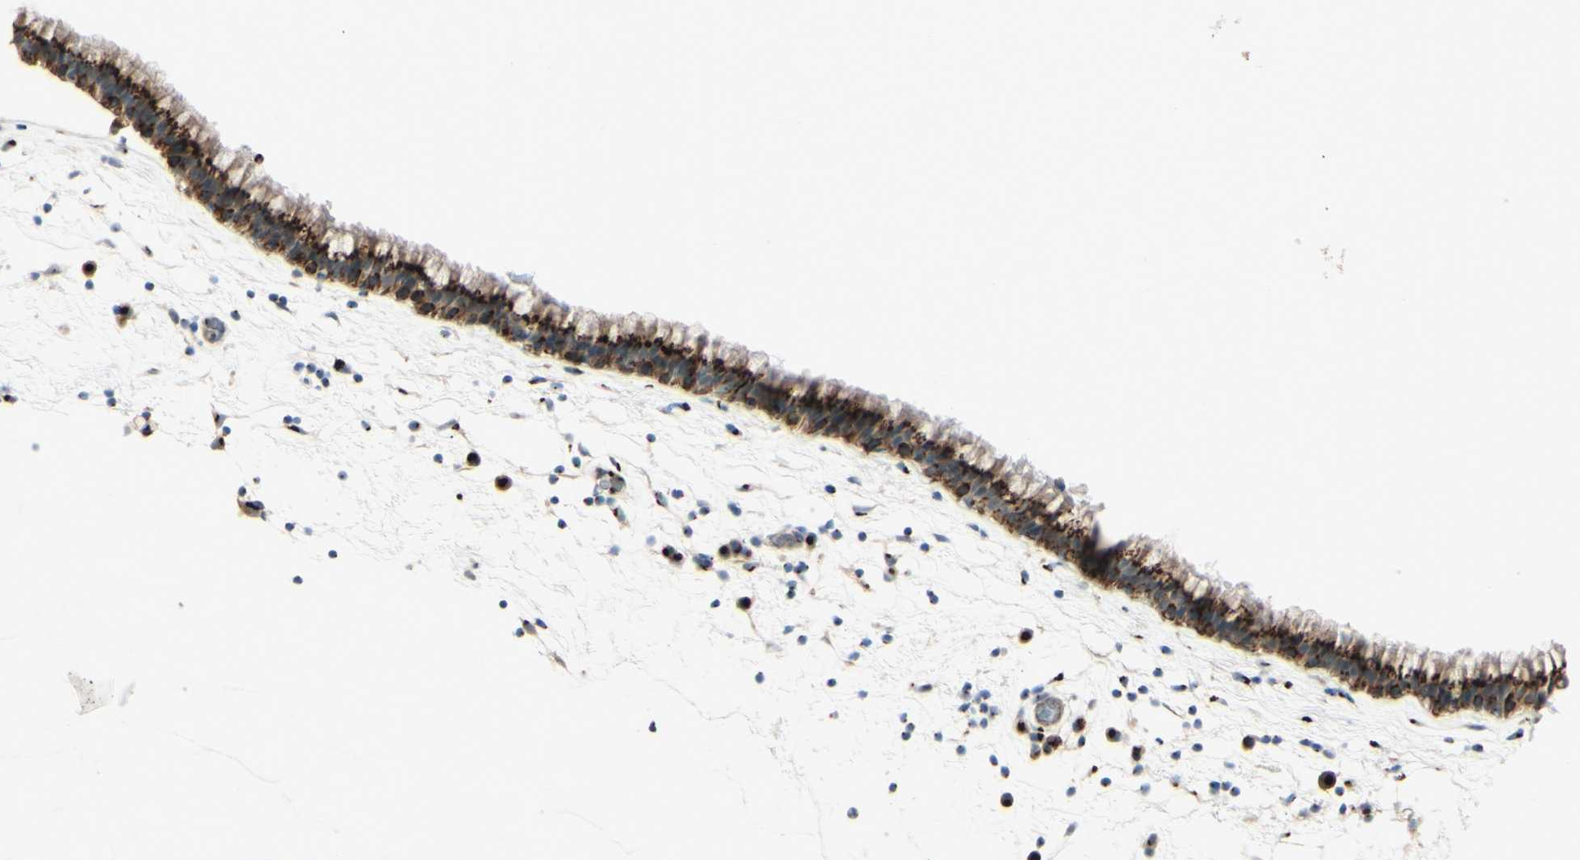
{"staining": {"intensity": "strong", "quantity": ">75%", "location": "cytoplasmic/membranous"}, "tissue": "nasopharynx", "cell_type": "Respiratory epithelial cells", "image_type": "normal", "snomed": [{"axis": "morphology", "description": "Normal tissue, NOS"}, {"axis": "morphology", "description": "Inflammation, NOS"}, {"axis": "topography", "description": "Nasopharynx"}], "caption": "A histopathology image of human nasopharynx stained for a protein reveals strong cytoplasmic/membranous brown staining in respiratory epithelial cells.", "gene": "BPNT2", "patient": {"sex": "male", "age": 48}}